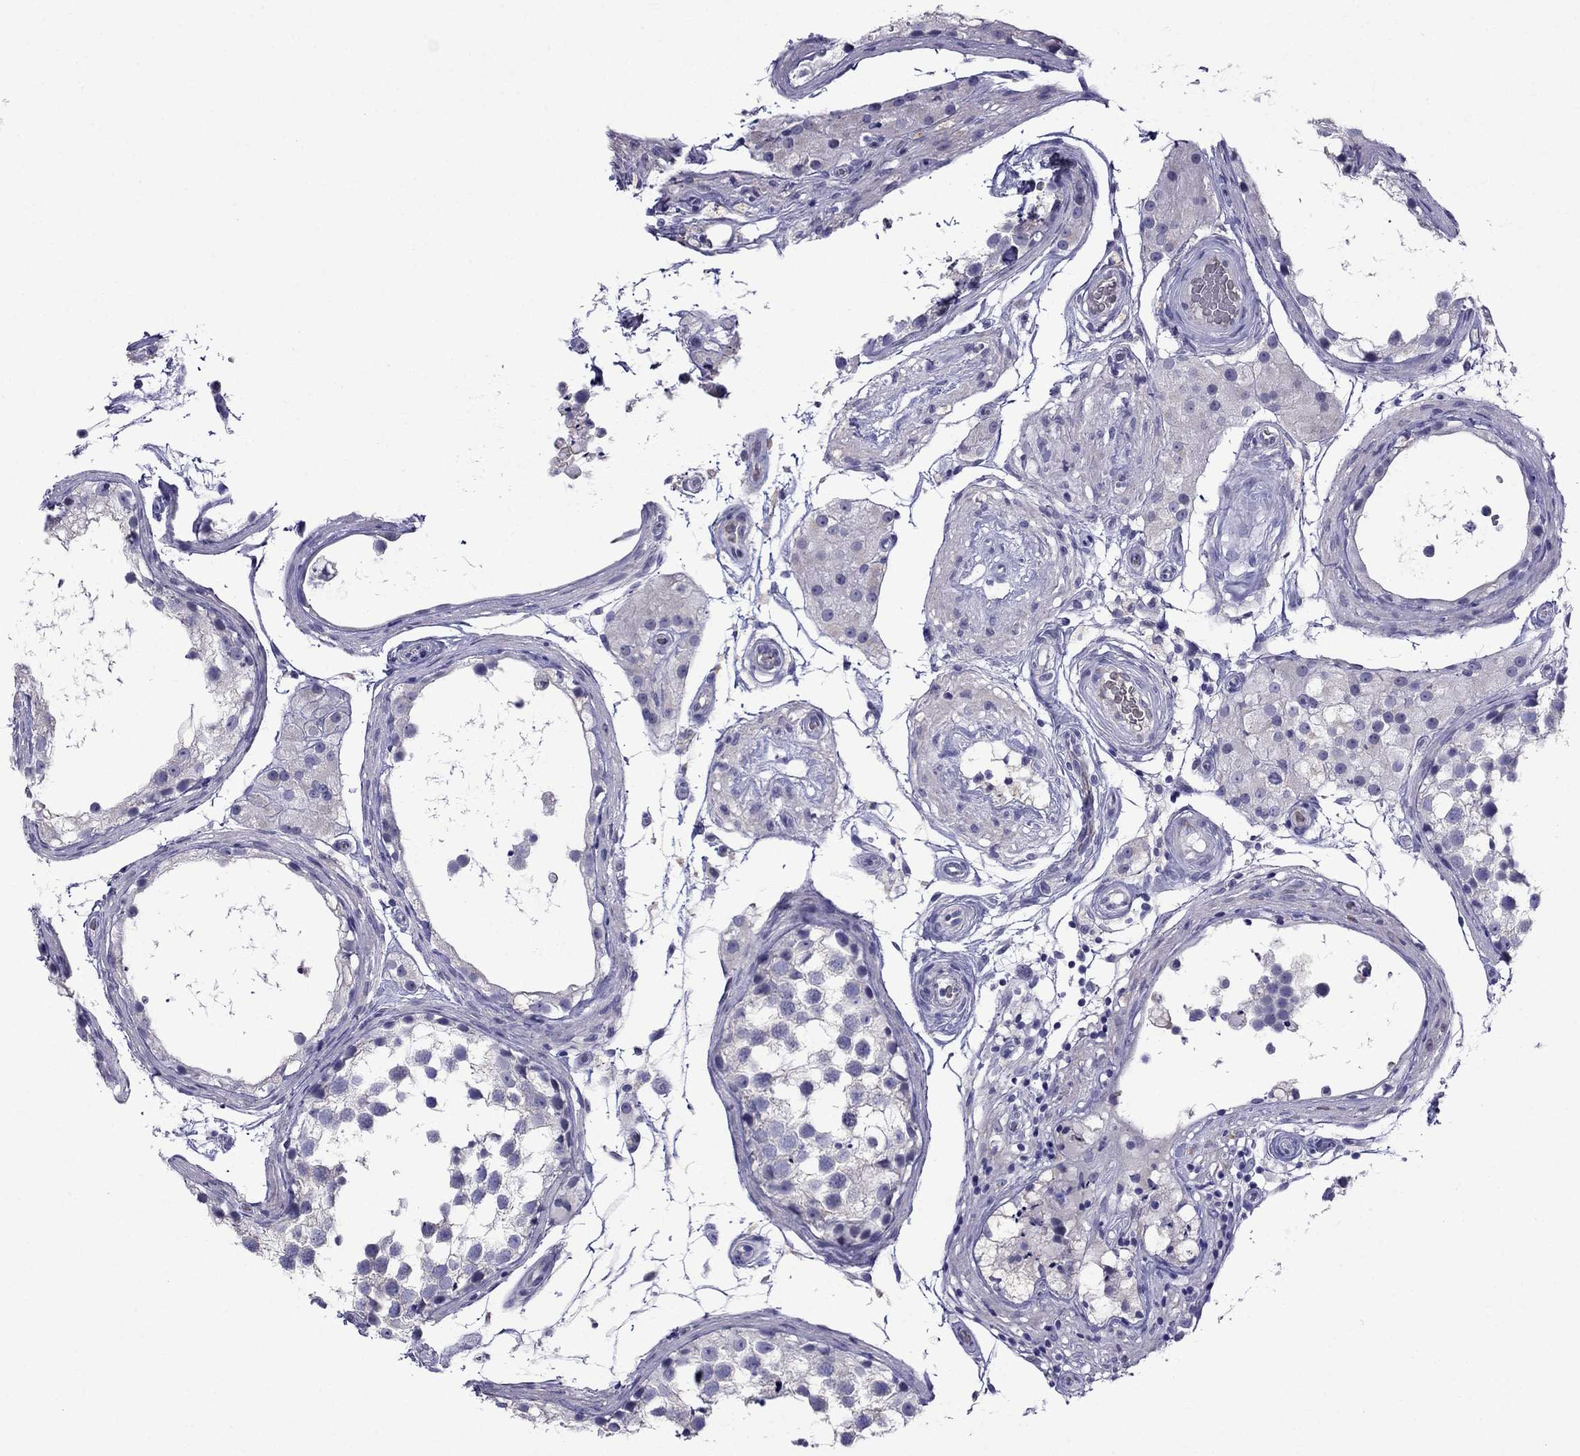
{"staining": {"intensity": "negative", "quantity": "none", "location": "none"}, "tissue": "testis", "cell_type": "Cells in seminiferous ducts", "image_type": "normal", "snomed": [{"axis": "morphology", "description": "Normal tissue, NOS"}, {"axis": "morphology", "description": "Seminoma, NOS"}, {"axis": "topography", "description": "Testis"}], "caption": "This histopathology image is of unremarkable testis stained with immunohistochemistry to label a protein in brown with the nuclei are counter-stained blue. There is no expression in cells in seminiferous ducts. (DAB (3,3'-diaminobenzidine) immunohistochemistry with hematoxylin counter stain).", "gene": "MGP", "patient": {"sex": "male", "age": 65}}